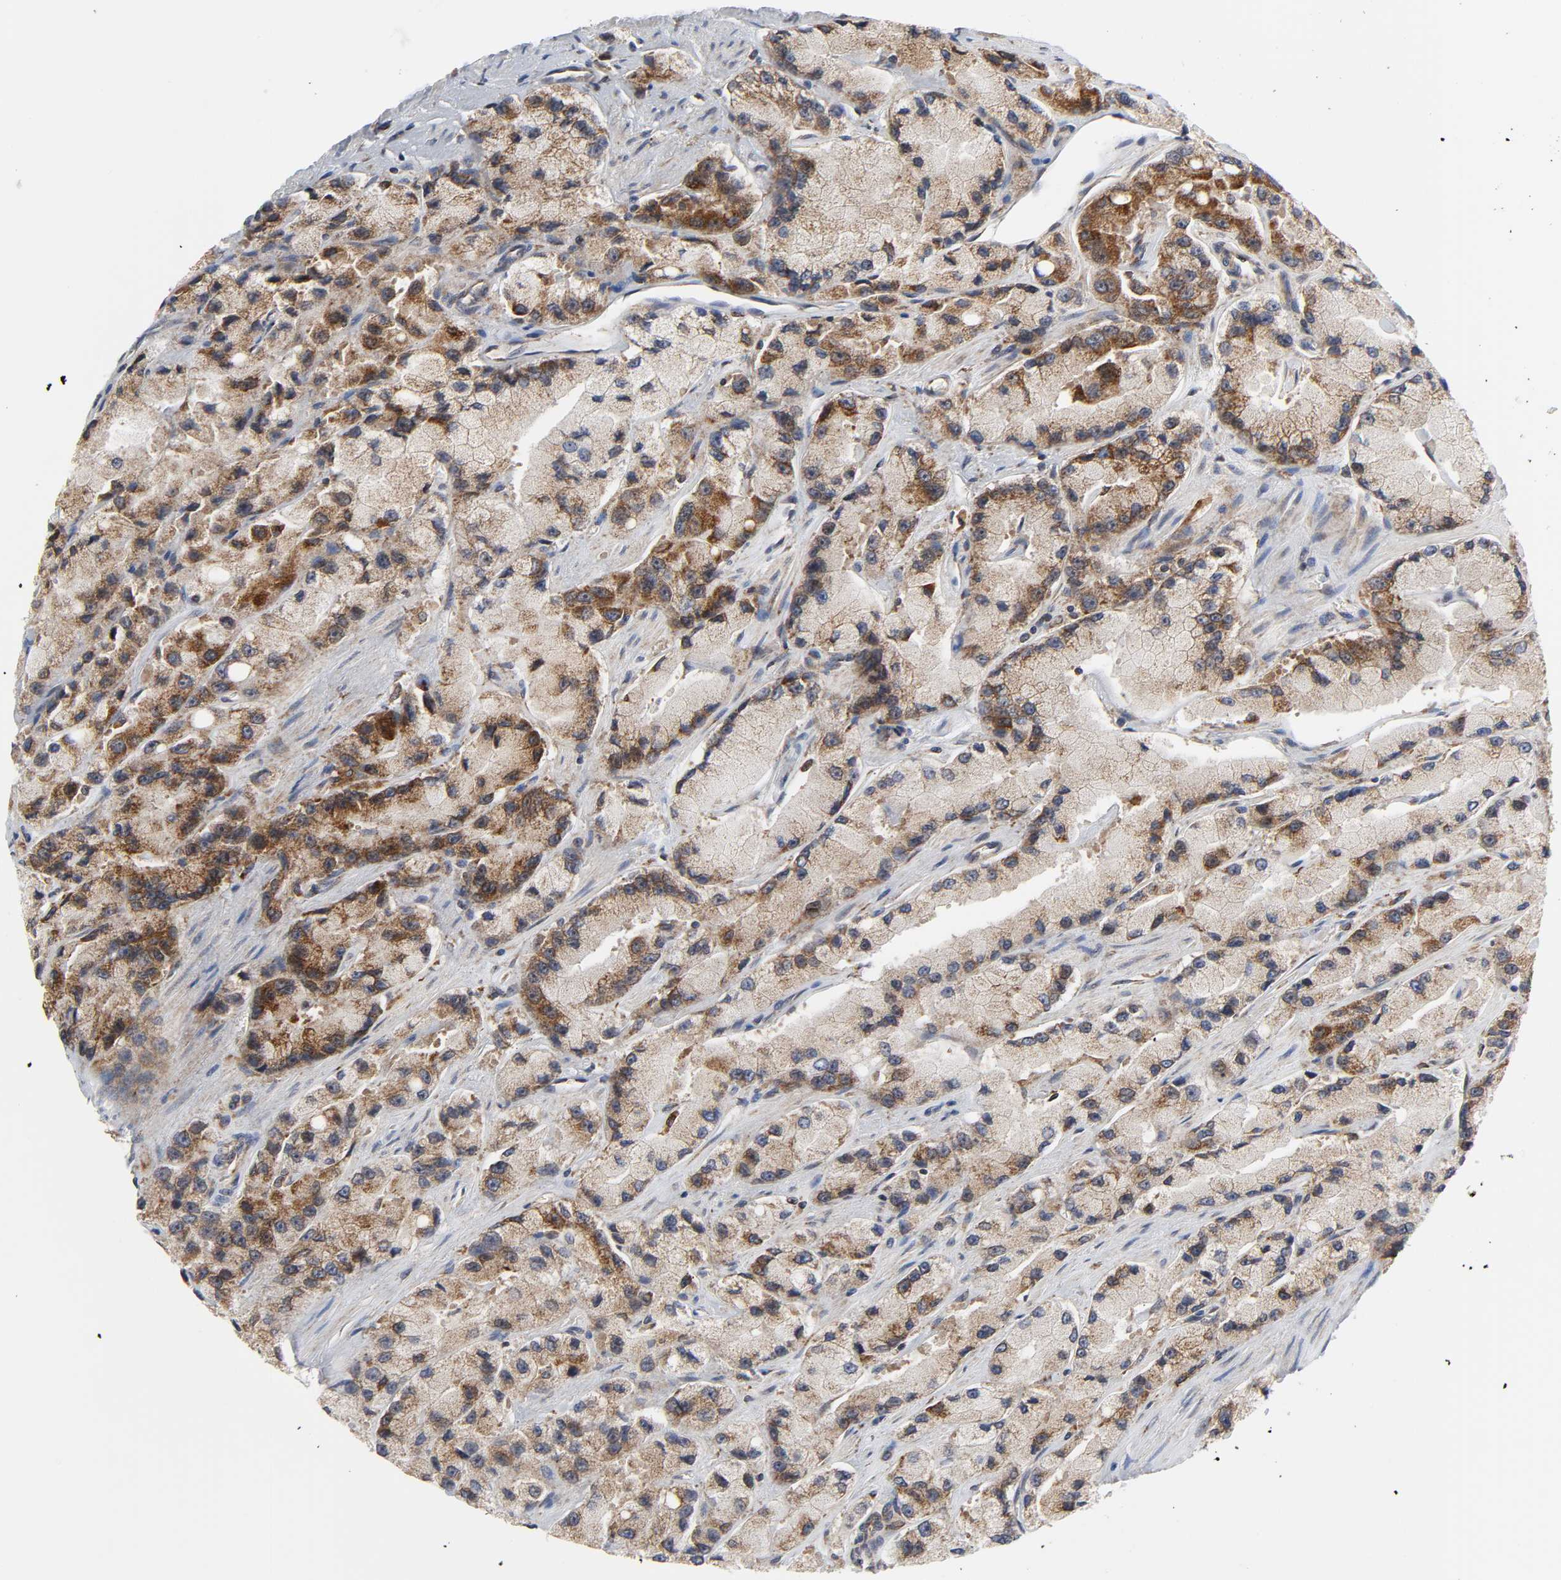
{"staining": {"intensity": "strong", "quantity": ">75%", "location": "cytoplasmic/membranous"}, "tissue": "prostate cancer", "cell_type": "Tumor cells", "image_type": "cancer", "snomed": [{"axis": "morphology", "description": "Adenocarcinoma, High grade"}, {"axis": "topography", "description": "Prostate"}], "caption": "High-magnification brightfield microscopy of prostate cancer stained with DAB (3,3'-diaminobenzidine) (brown) and counterstained with hematoxylin (blue). tumor cells exhibit strong cytoplasmic/membranous expression is seen in about>75% of cells.", "gene": "BAX", "patient": {"sex": "male", "age": 58}}